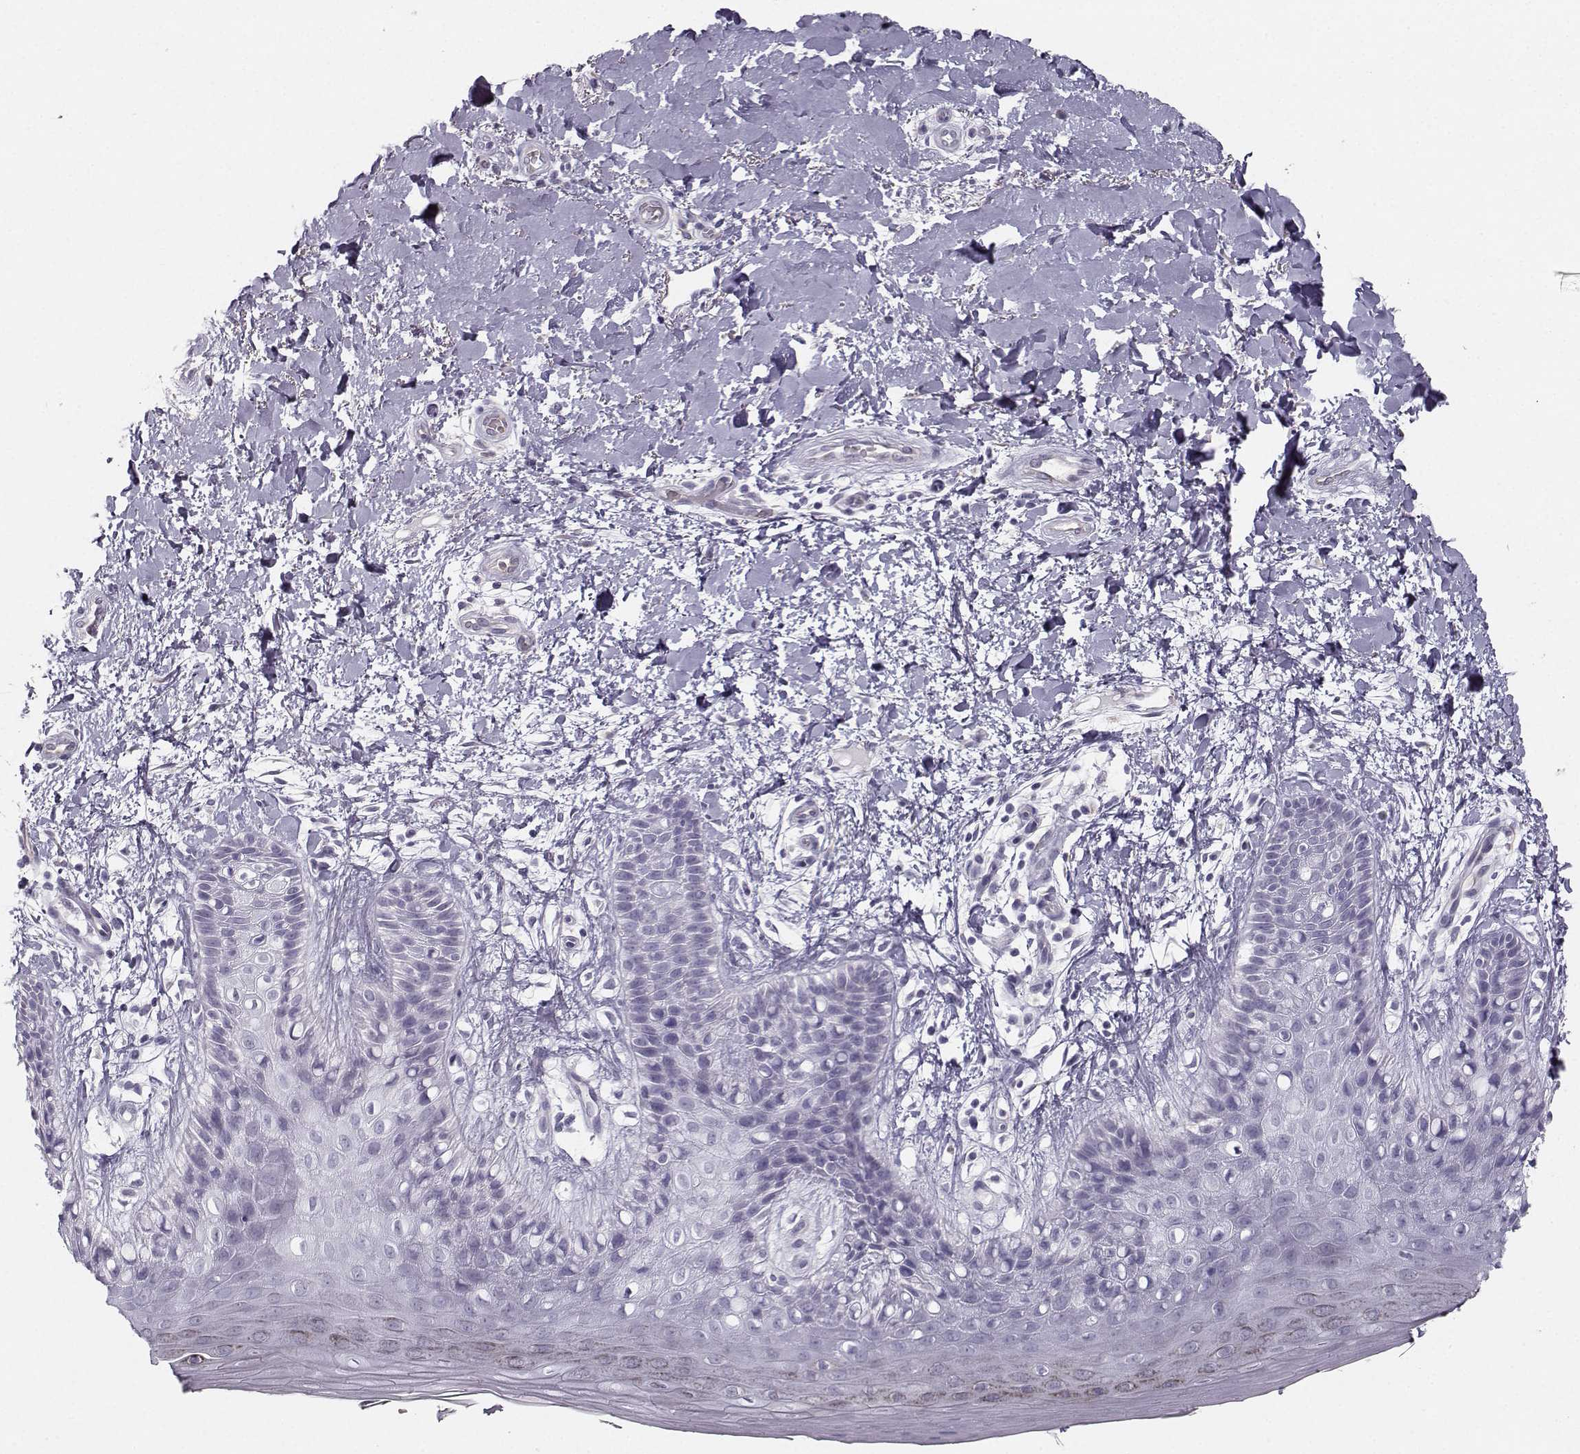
{"staining": {"intensity": "negative", "quantity": "none", "location": "none"}, "tissue": "skin", "cell_type": "Epidermal cells", "image_type": "normal", "snomed": [{"axis": "morphology", "description": "Normal tissue, NOS"}, {"axis": "topography", "description": "Anal"}], "caption": "Immunohistochemistry micrograph of benign skin stained for a protein (brown), which displays no staining in epidermal cells.", "gene": "CASR", "patient": {"sex": "male", "age": 36}}